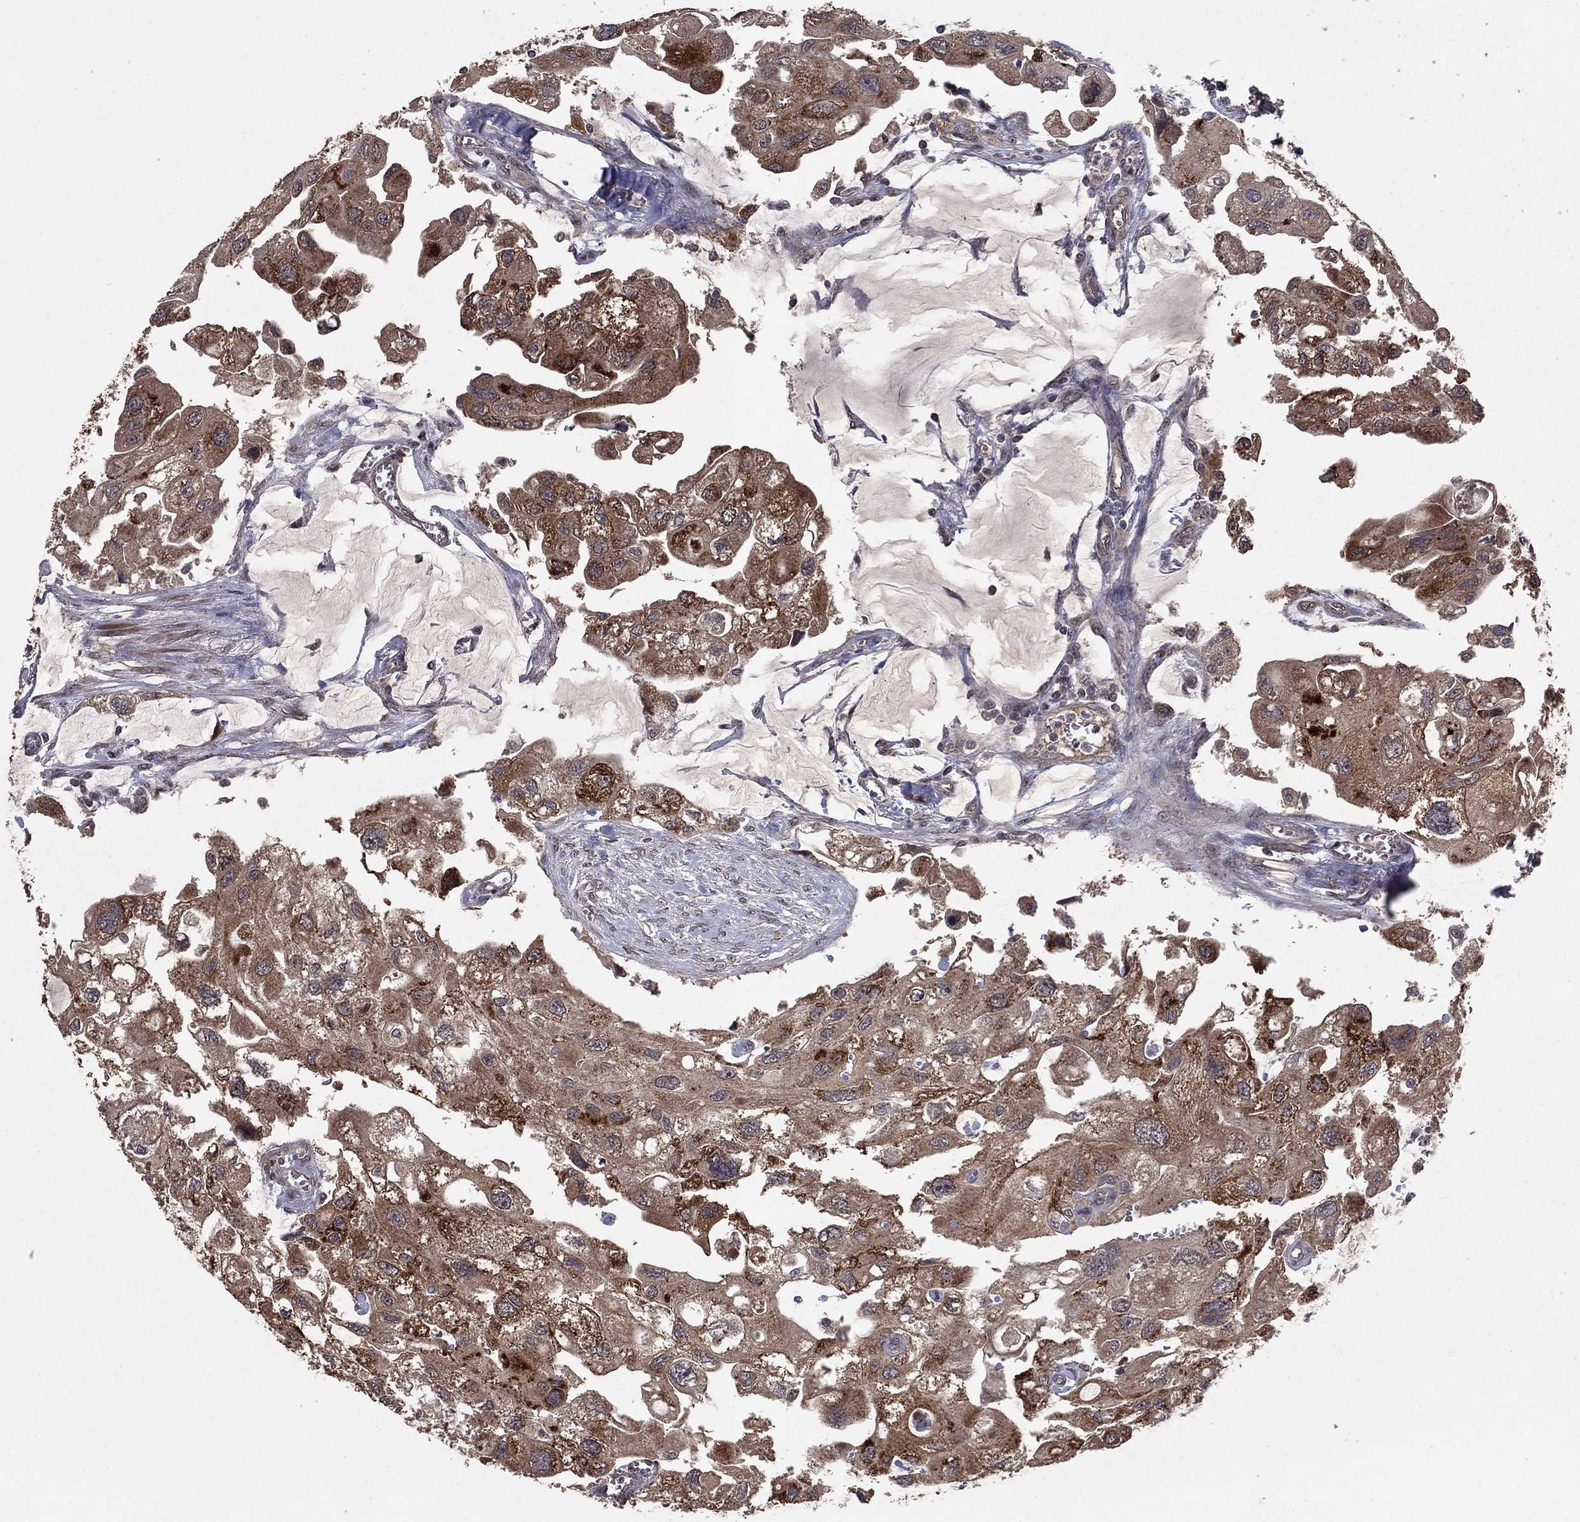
{"staining": {"intensity": "moderate", "quantity": ">75%", "location": "cytoplasmic/membranous"}, "tissue": "urothelial cancer", "cell_type": "Tumor cells", "image_type": "cancer", "snomed": [{"axis": "morphology", "description": "Urothelial carcinoma, High grade"}, {"axis": "topography", "description": "Urinary bladder"}], "caption": "Tumor cells show medium levels of moderate cytoplasmic/membranous positivity in about >75% of cells in urothelial cancer.", "gene": "DHRS1", "patient": {"sex": "male", "age": 59}}